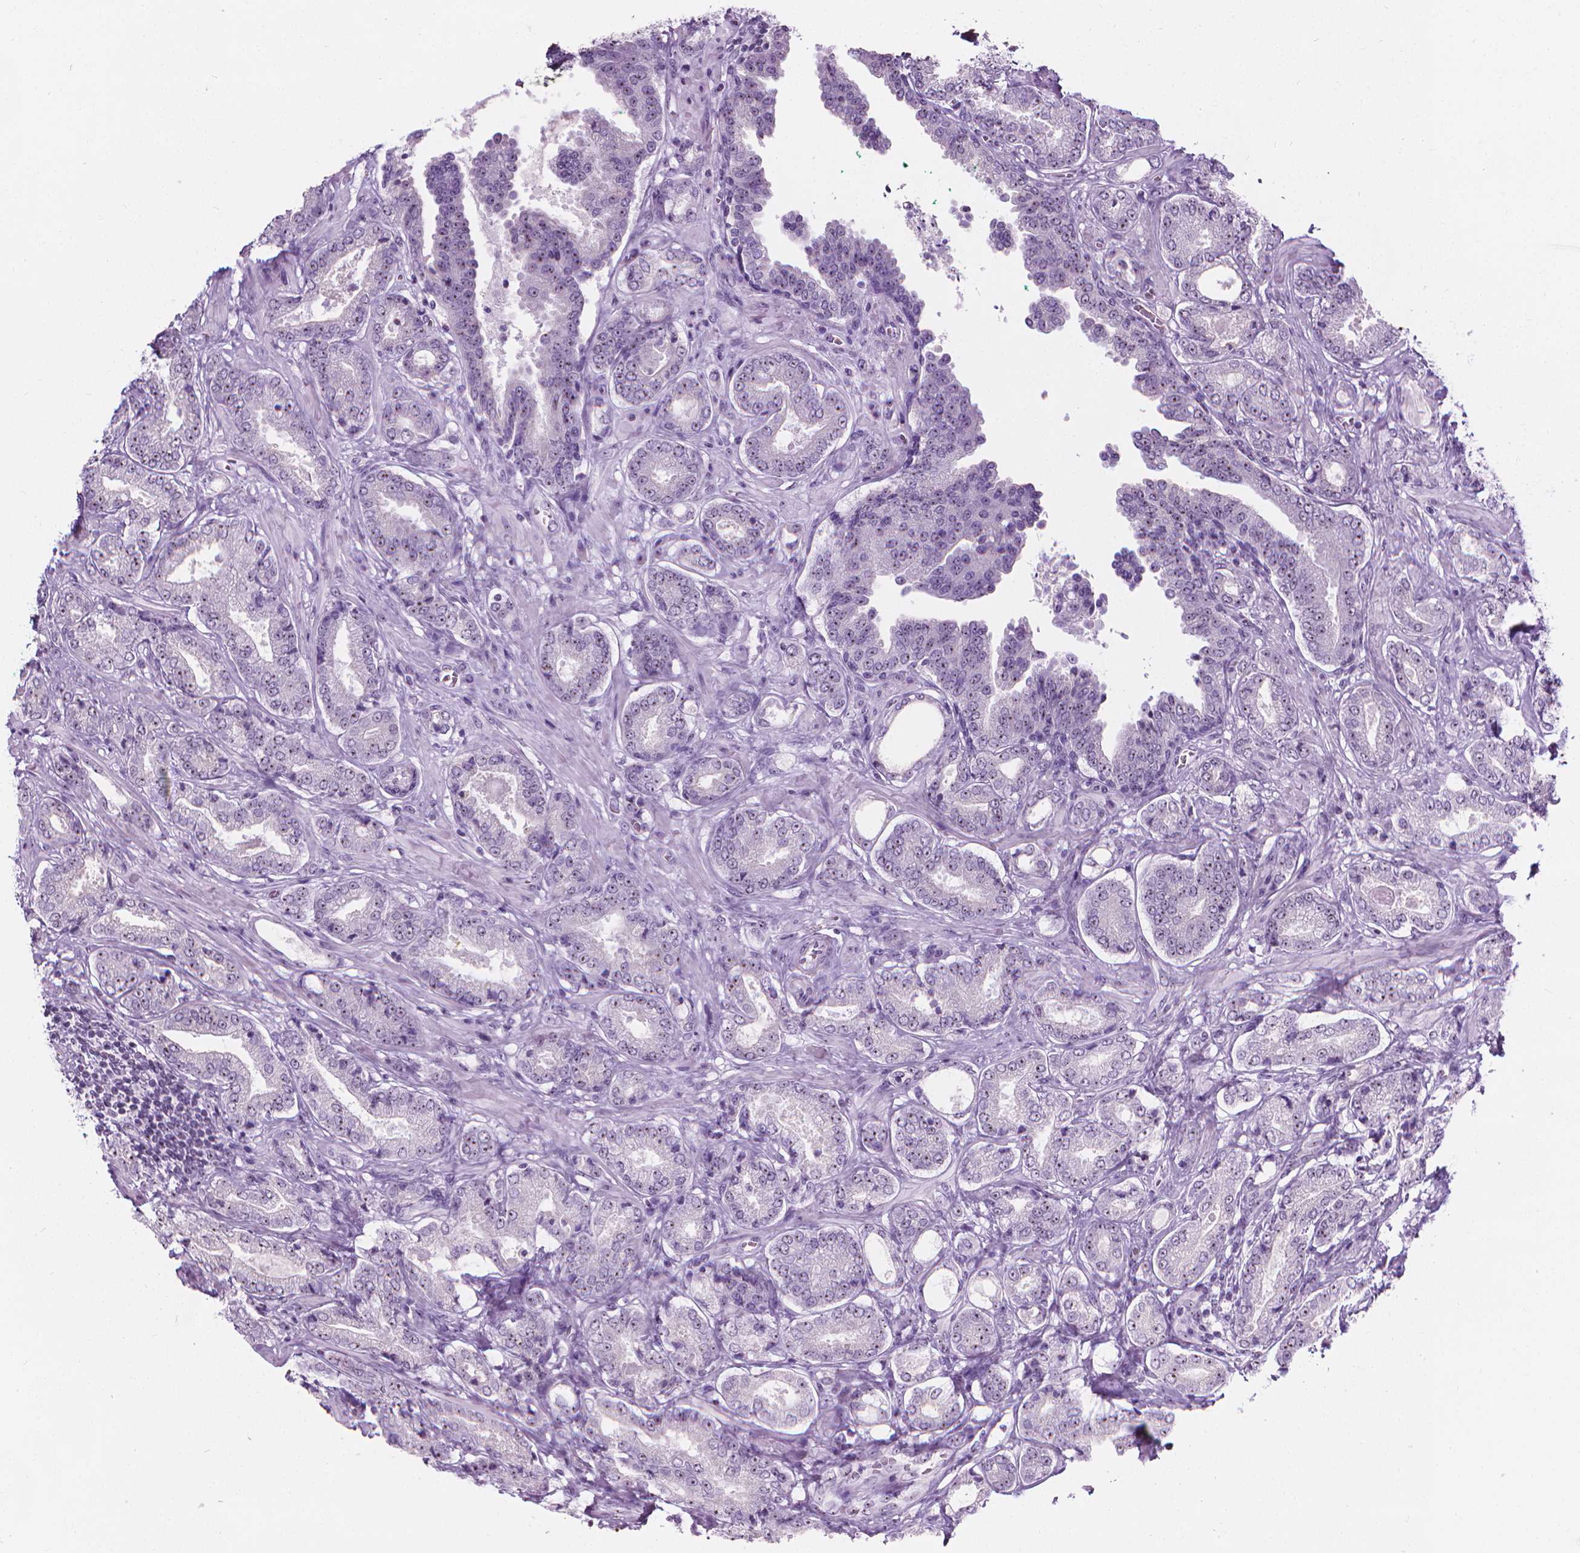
{"staining": {"intensity": "moderate", "quantity": "25%-75%", "location": "nuclear"}, "tissue": "prostate cancer", "cell_type": "Tumor cells", "image_type": "cancer", "snomed": [{"axis": "morphology", "description": "Adenocarcinoma, NOS"}, {"axis": "topography", "description": "Prostate"}], "caption": "Tumor cells demonstrate medium levels of moderate nuclear staining in approximately 25%-75% of cells in prostate adenocarcinoma.", "gene": "NOL7", "patient": {"sex": "male", "age": 64}}